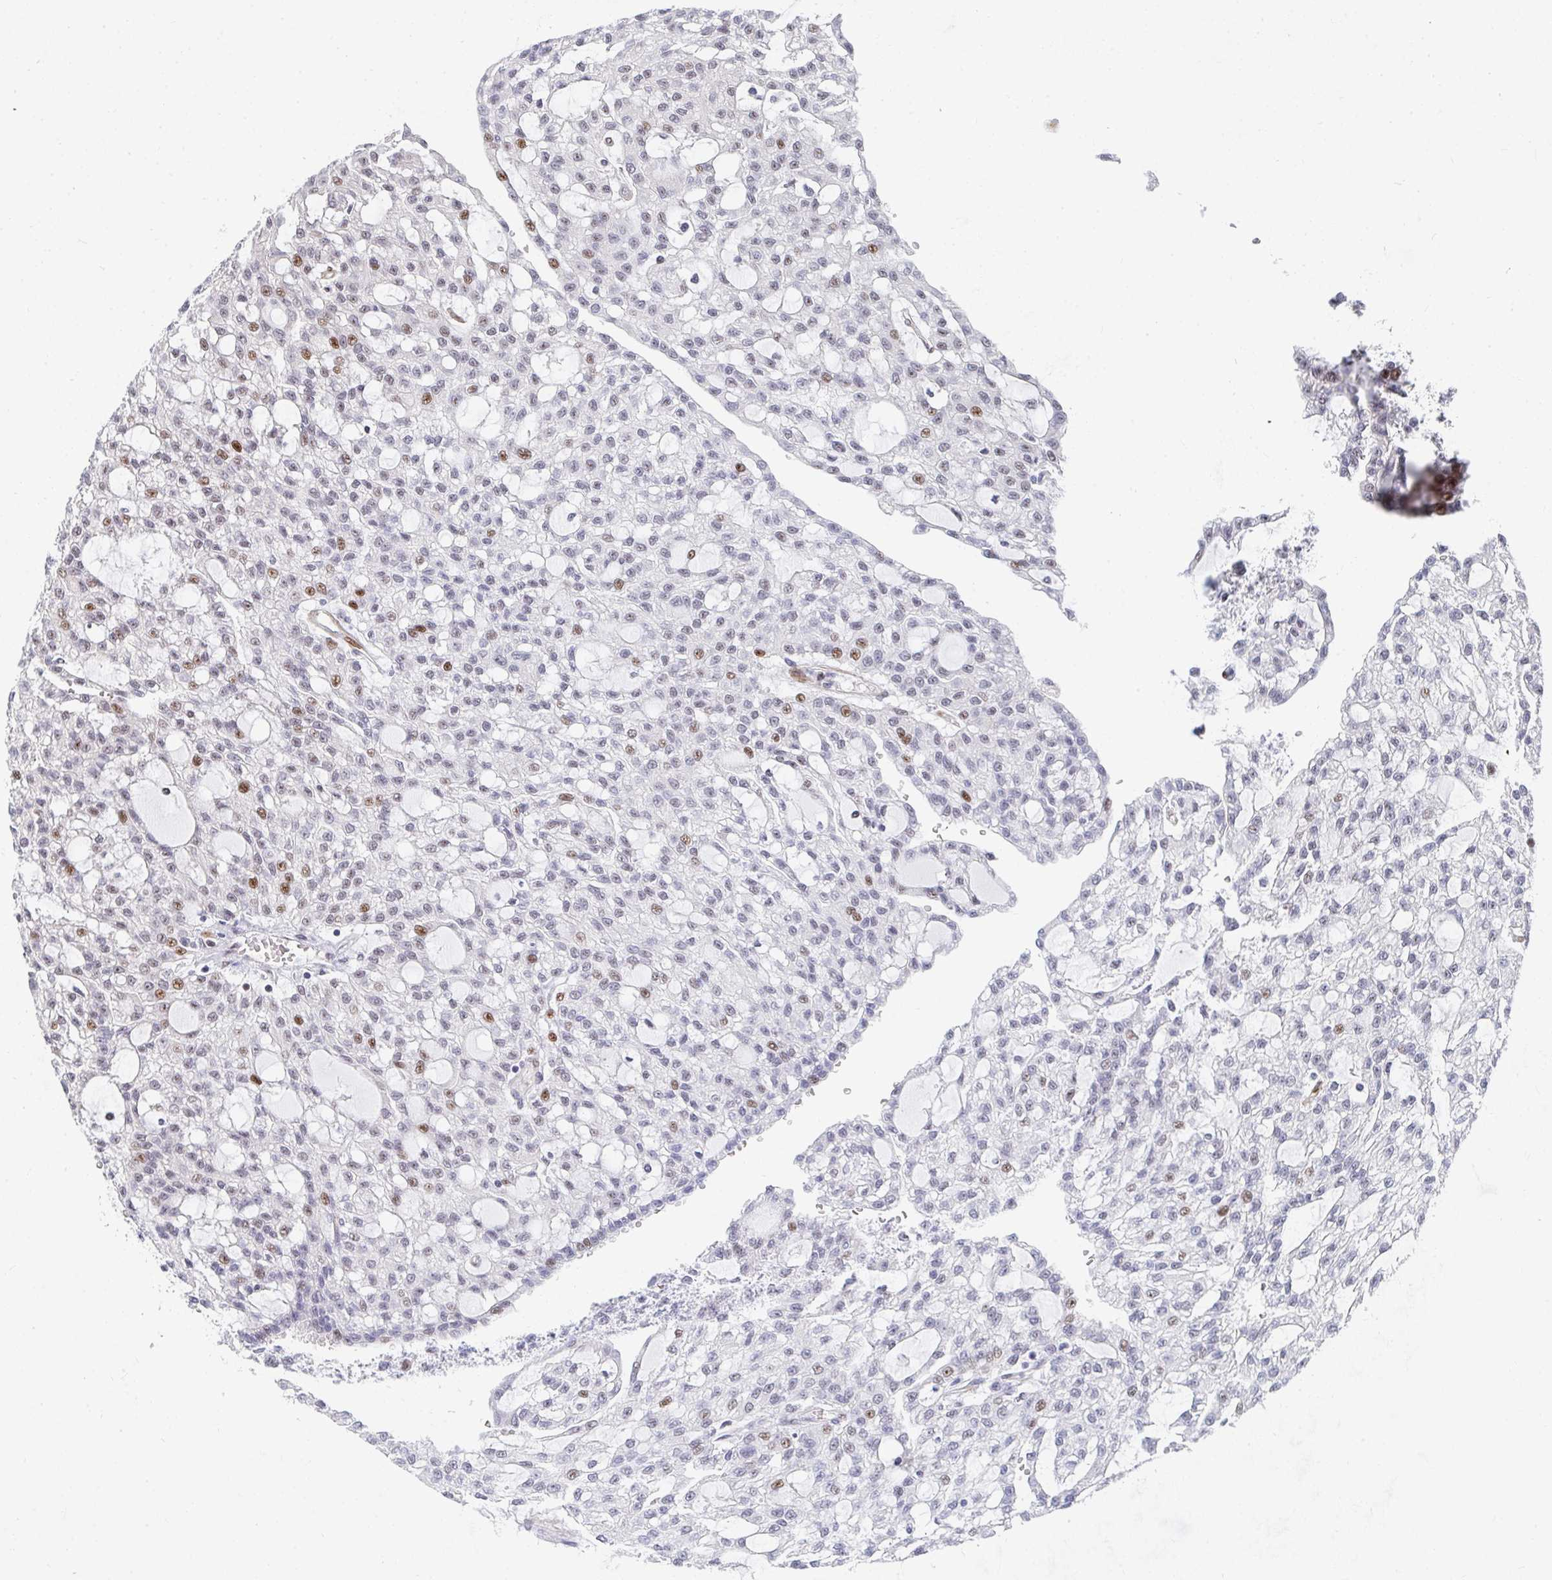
{"staining": {"intensity": "moderate", "quantity": "25%-75%", "location": "nuclear"}, "tissue": "renal cancer", "cell_type": "Tumor cells", "image_type": "cancer", "snomed": [{"axis": "morphology", "description": "Adenocarcinoma, NOS"}, {"axis": "topography", "description": "Kidney"}], "caption": "Immunohistochemical staining of human renal adenocarcinoma exhibits medium levels of moderate nuclear protein positivity in approximately 25%-75% of tumor cells.", "gene": "ZIC3", "patient": {"sex": "male", "age": 63}}